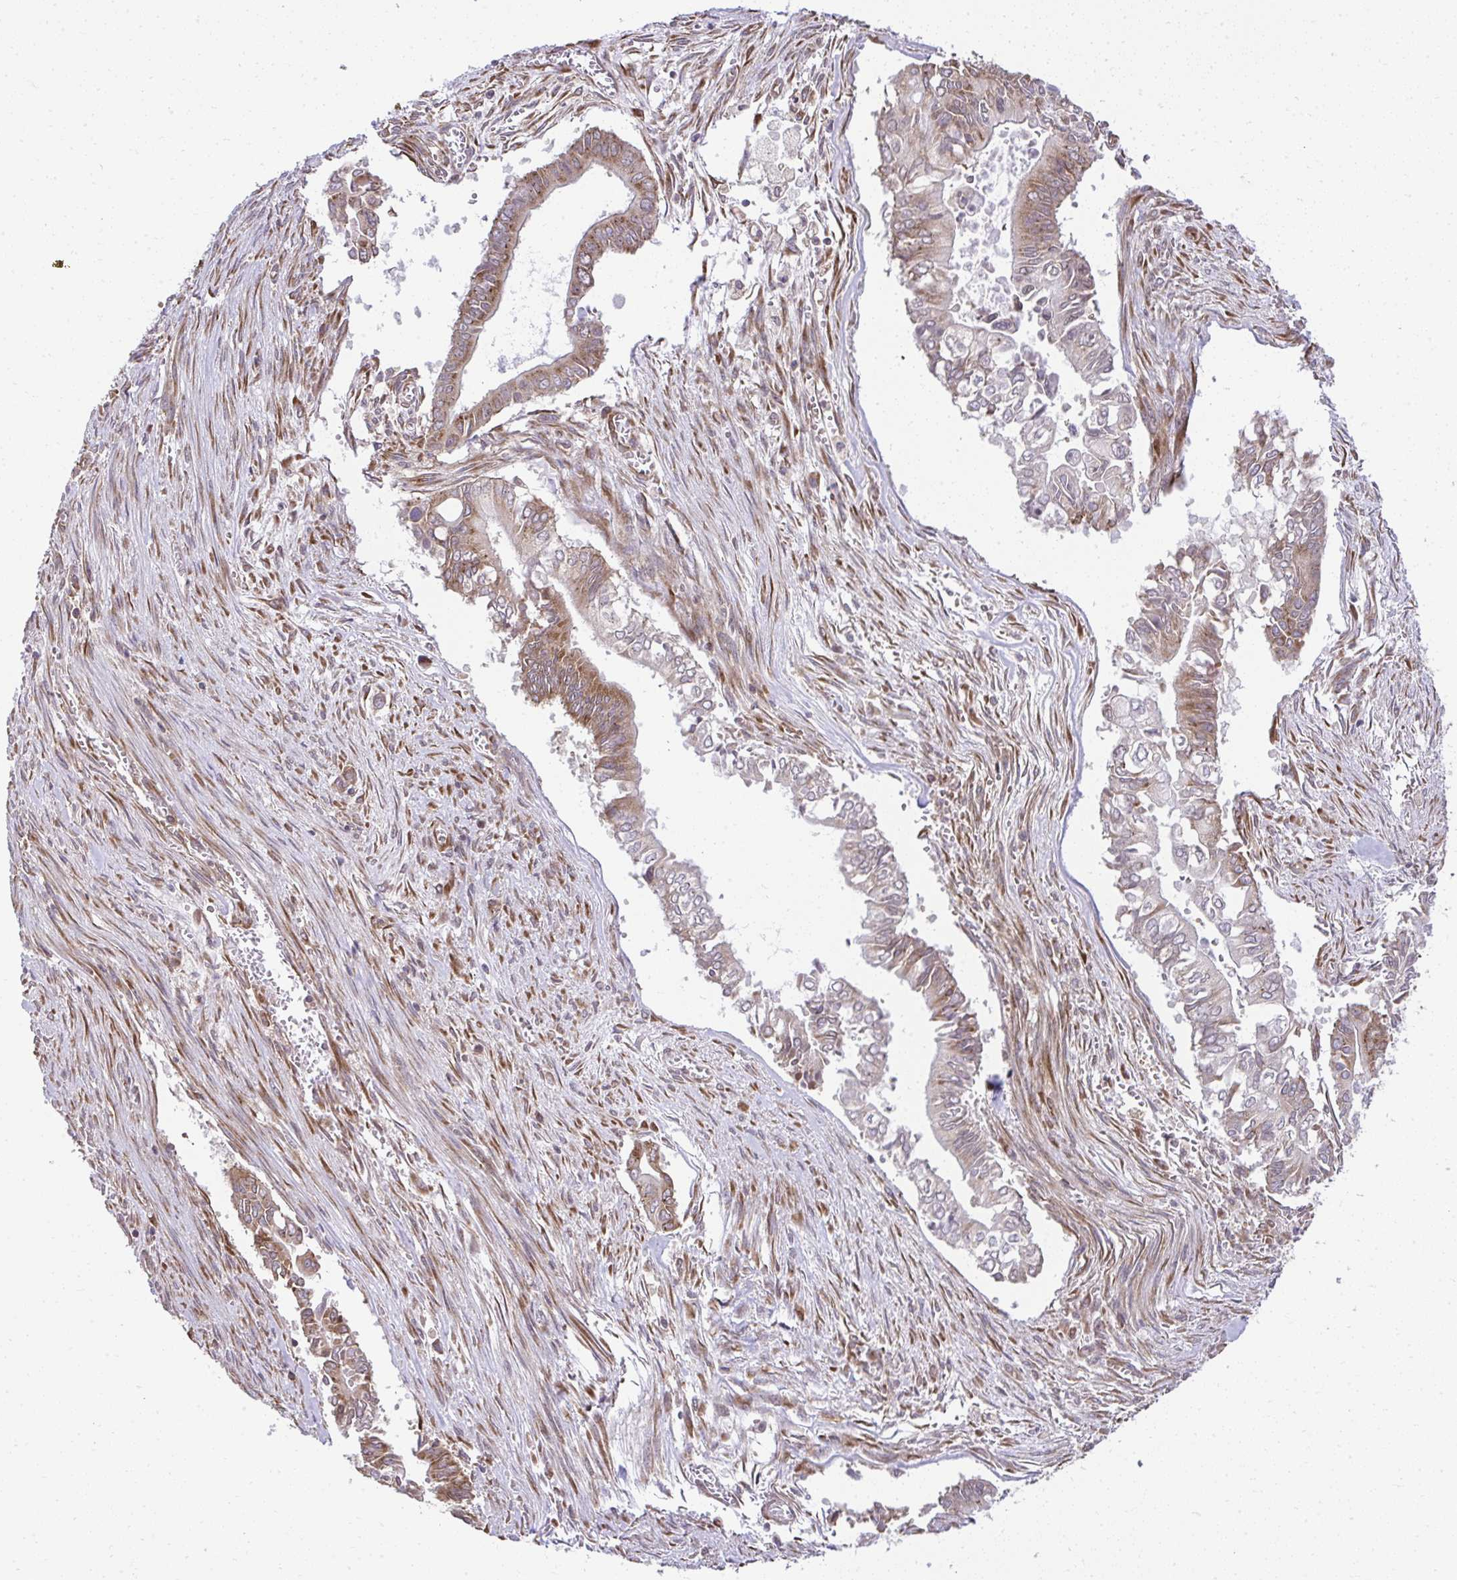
{"staining": {"intensity": "moderate", "quantity": ">75%", "location": "cytoplasmic/membranous"}, "tissue": "pancreatic cancer", "cell_type": "Tumor cells", "image_type": "cancer", "snomed": [{"axis": "morphology", "description": "Adenocarcinoma, NOS"}, {"axis": "topography", "description": "Pancreas"}], "caption": "Human pancreatic cancer stained with a brown dye displays moderate cytoplasmic/membranous positive positivity in about >75% of tumor cells.", "gene": "RPS7", "patient": {"sex": "male", "age": 68}}